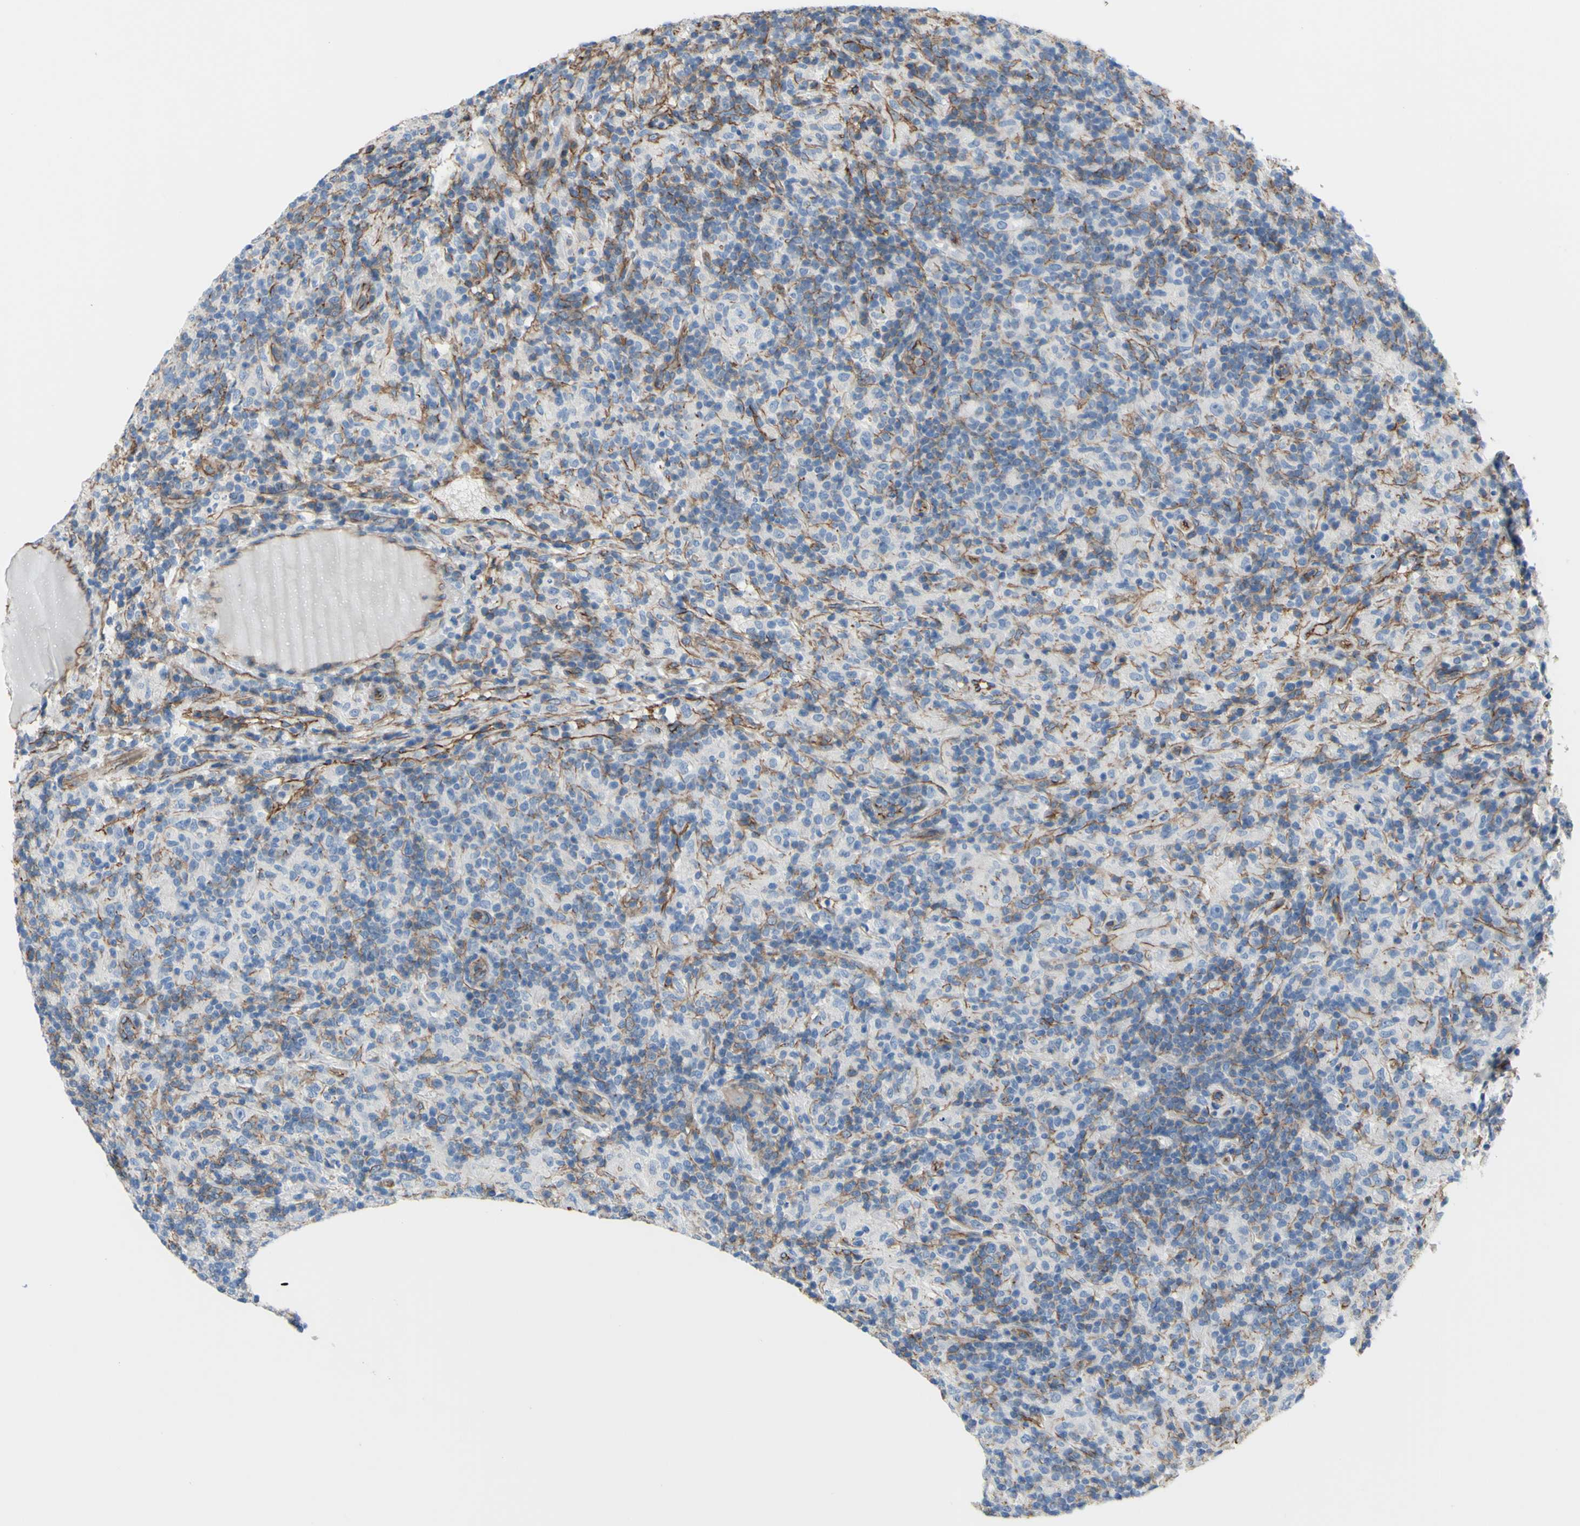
{"staining": {"intensity": "negative", "quantity": "none", "location": "none"}, "tissue": "lymphoma", "cell_type": "Tumor cells", "image_type": "cancer", "snomed": [{"axis": "morphology", "description": "Hodgkin's disease, NOS"}, {"axis": "topography", "description": "Lymph node"}], "caption": "A photomicrograph of human lymphoma is negative for staining in tumor cells.", "gene": "TPBG", "patient": {"sex": "male", "age": 70}}